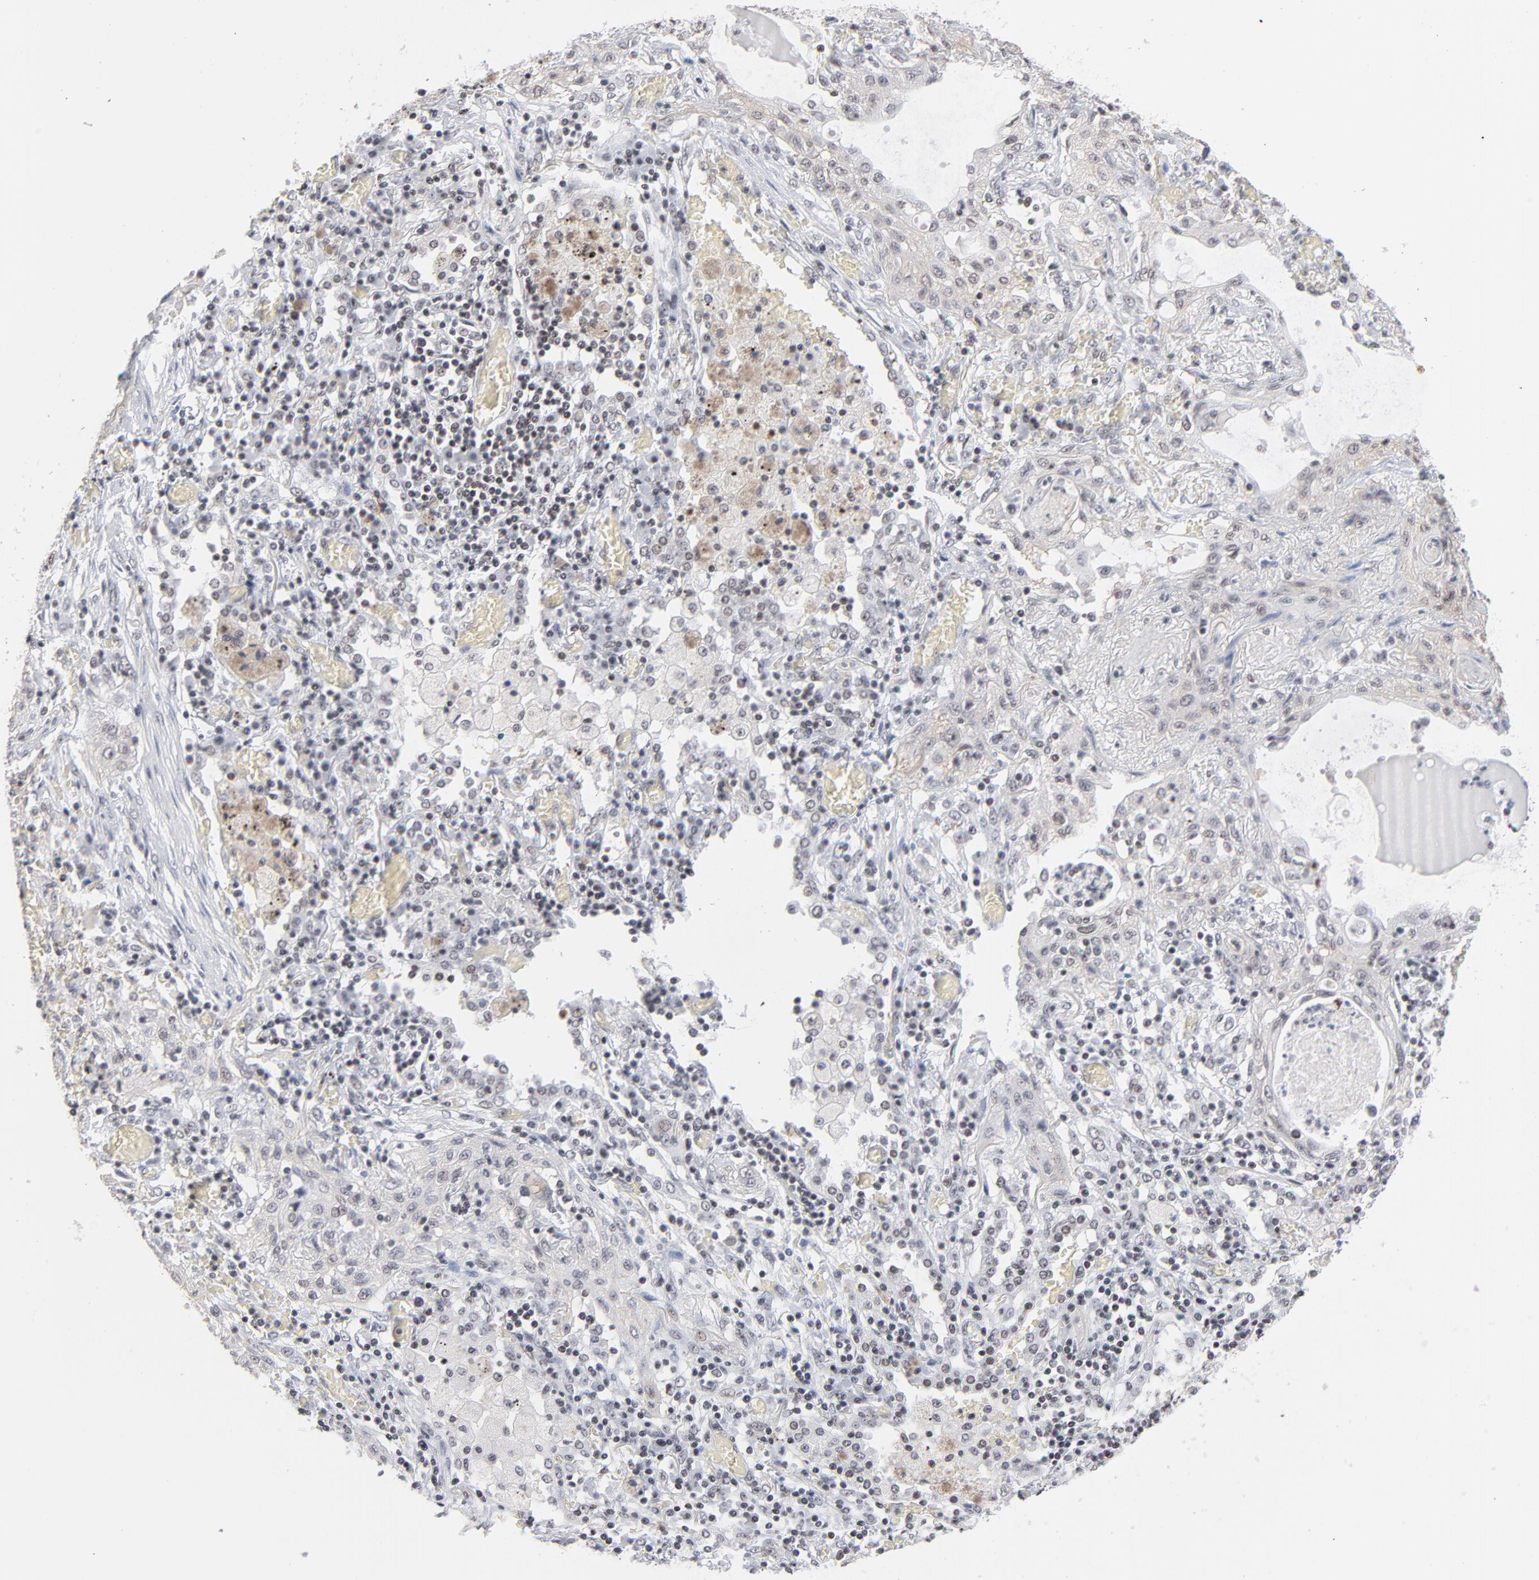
{"staining": {"intensity": "weak", "quantity": "<25%", "location": "nuclear"}, "tissue": "lung cancer", "cell_type": "Tumor cells", "image_type": "cancer", "snomed": [{"axis": "morphology", "description": "Squamous cell carcinoma, NOS"}, {"axis": "topography", "description": "Lung"}], "caption": "A high-resolution micrograph shows immunohistochemistry staining of lung cancer (squamous cell carcinoma), which demonstrates no significant positivity in tumor cells. (Stains: DAB (3,3'-diaminobenzidine) immunohistochemistry (IHC) with hematoxylin counter stain, Microscopy: brightfield microscopy at high magnification).", "gene": "ZNF143", "patient": {"sex": "female", "age": 47}}